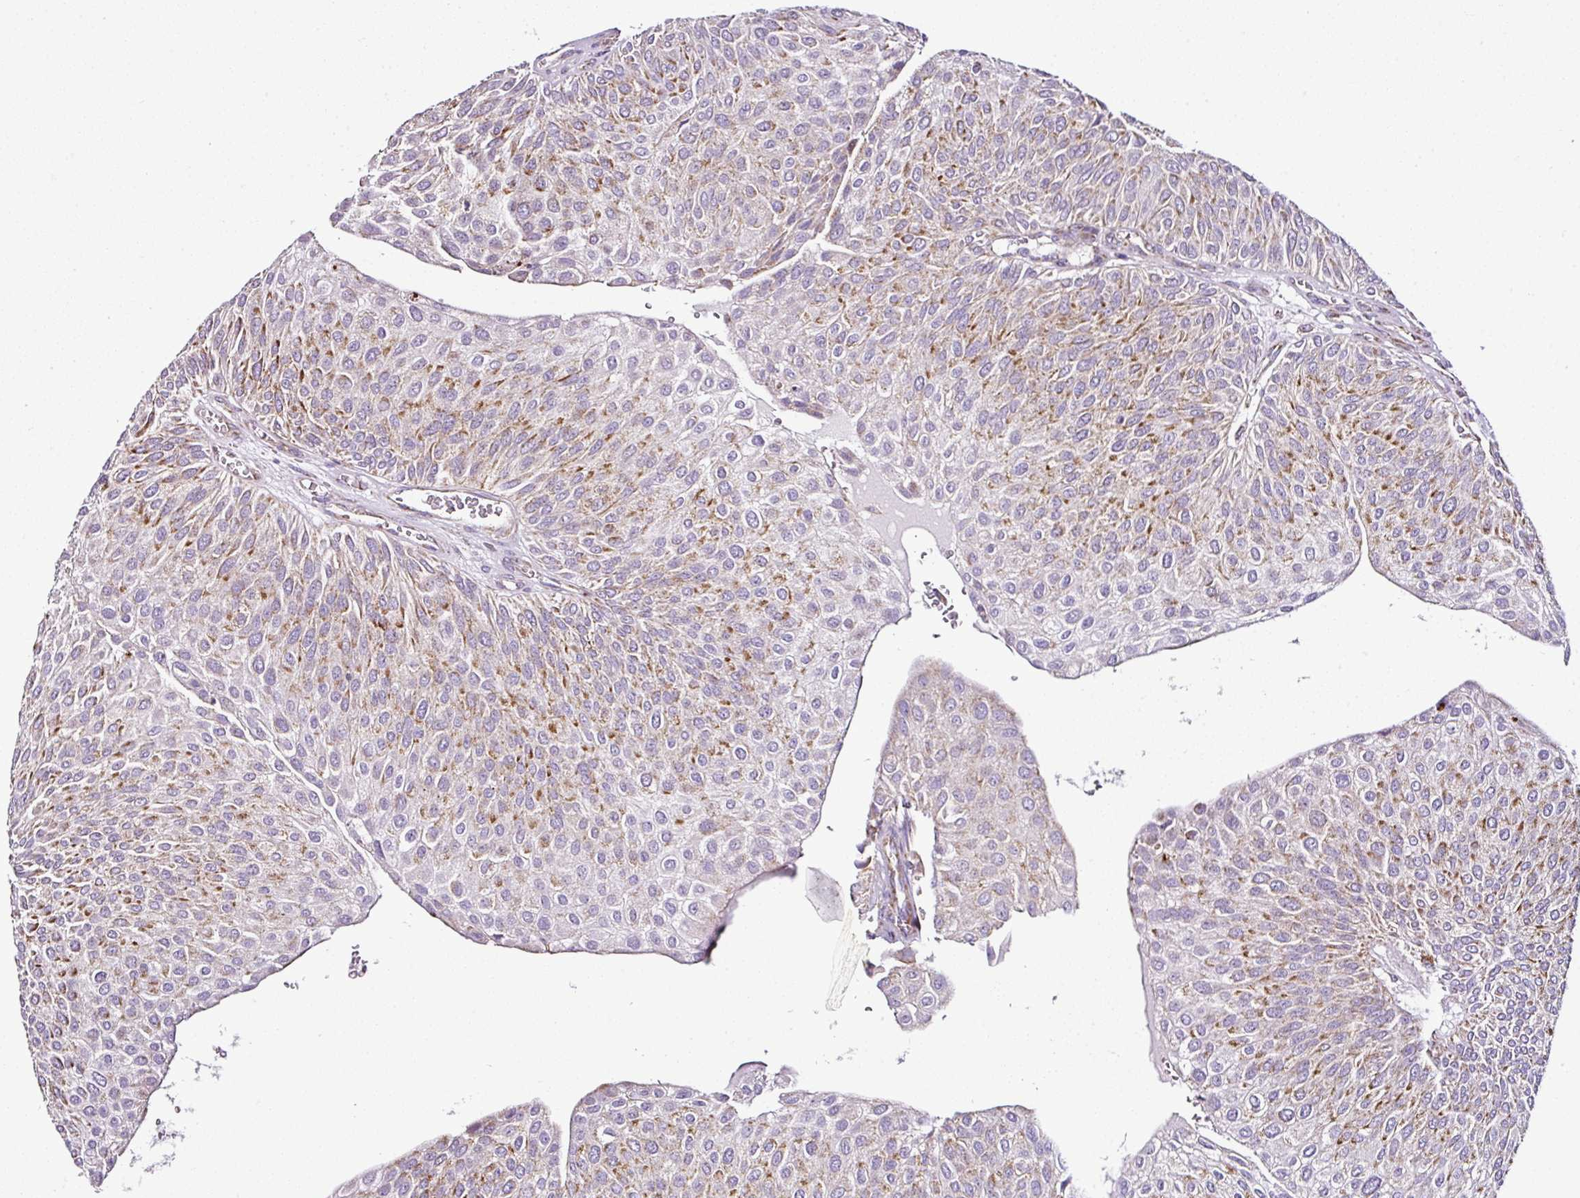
{"staining": {"intensity": "moderate", "quantity": "25%-75%", "location": "cytoplasmic/membranous"}, "tissue": "urothelial cancer", "cell_type": "Tumor cells", "image_type": "cancer", "snomed": [{"axis": "morphology", "description": "Urothelial carcinoma, NOS"}, {"axis": "topography", "description": "Urinary bladder"}], "caption": "Immunohistochemistry (IHC) (DAB) staining of transitional cell carcinoma displays moderate cytoplasmic/membranous protein expression in about 25%-75% of tumor cells.", "gene": "DPAGT1", "patient": {"sex": "male", "age": 67}}